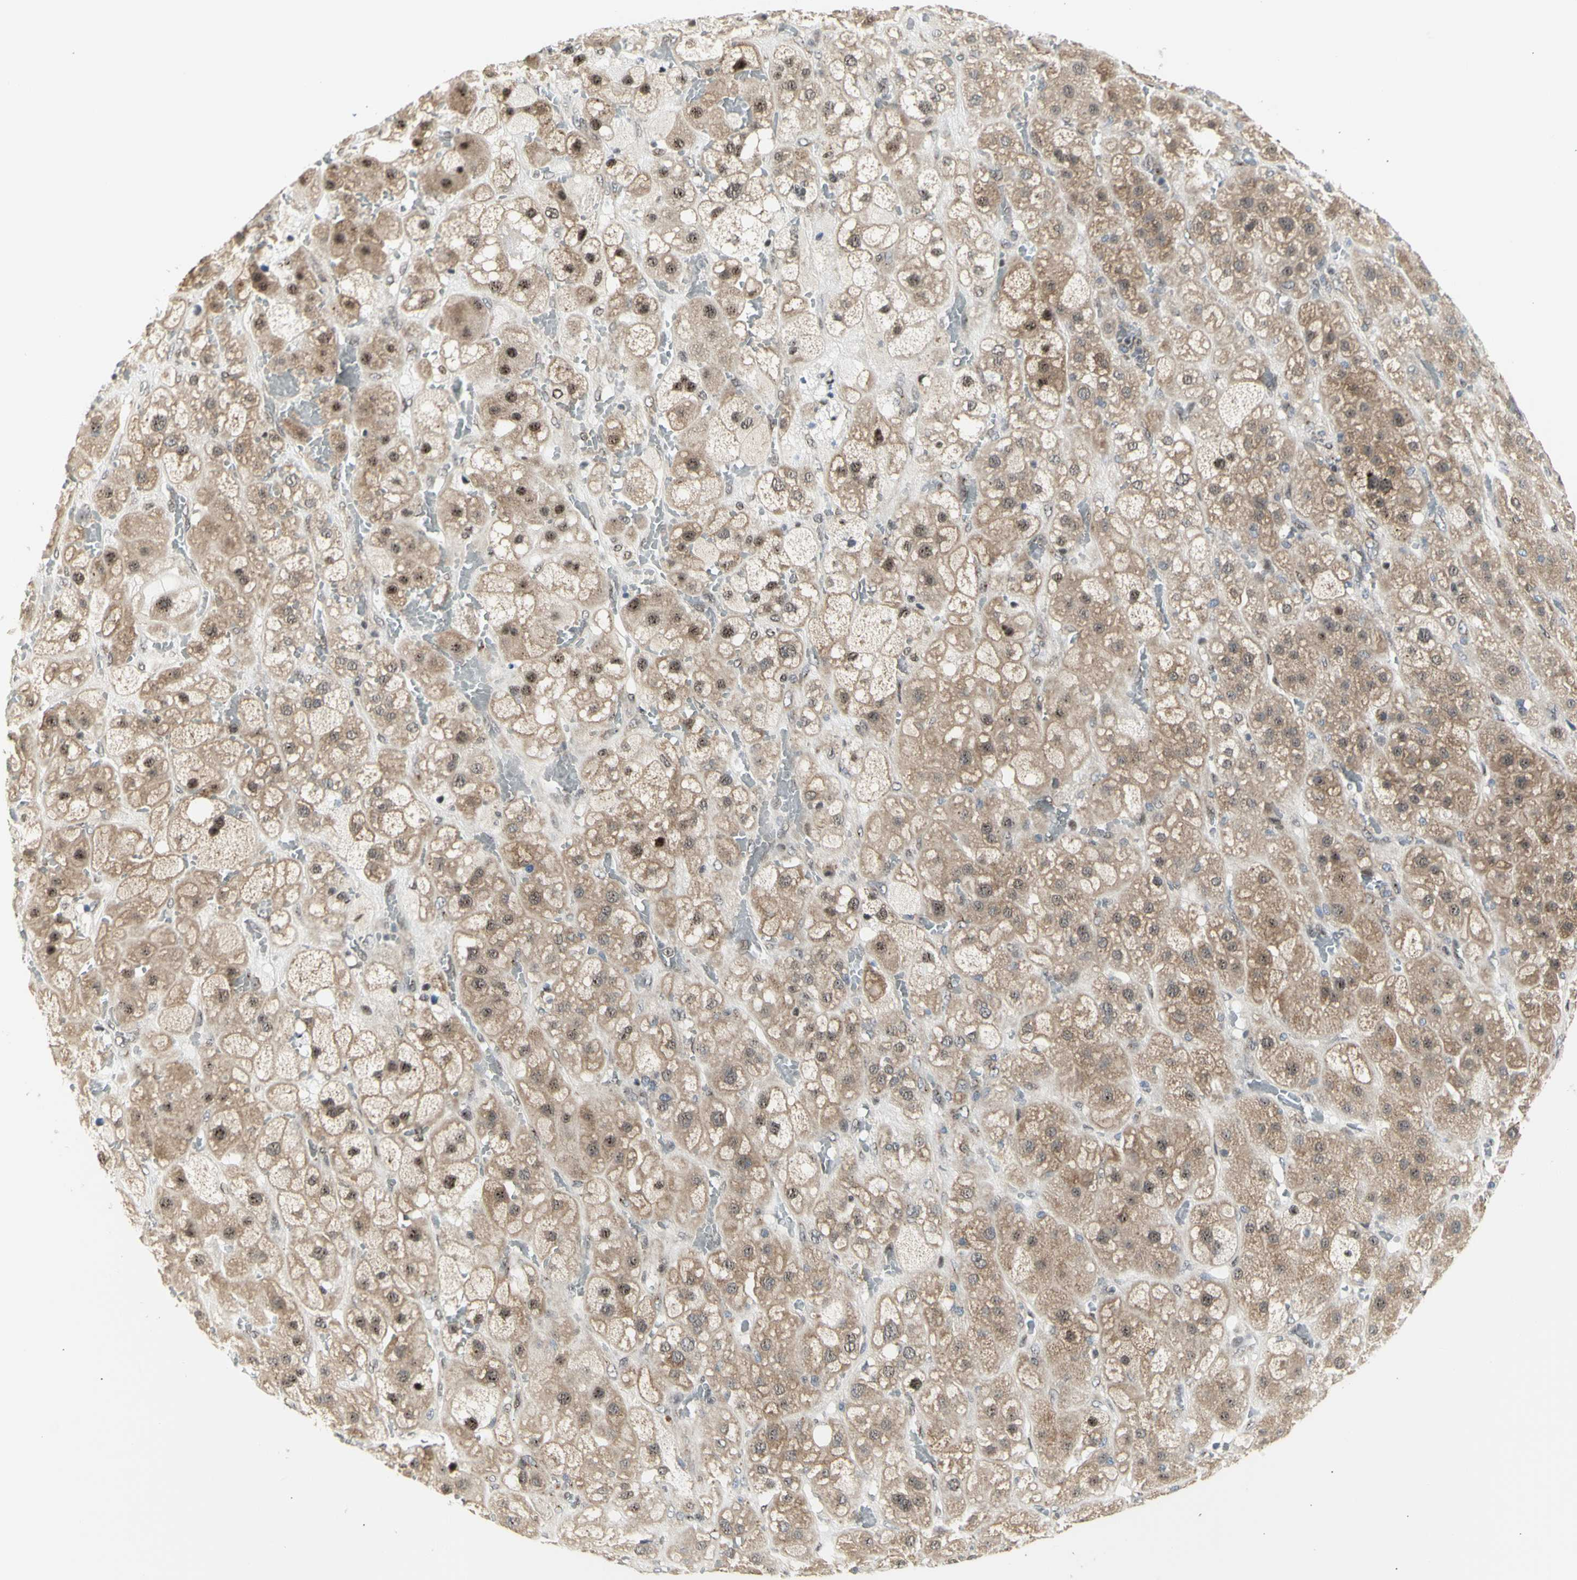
{"staining": {"intensity": "moderate", "quantity": ">75%", "location": "cytoplasmic/membranous,nuclear"}, "tissue": "adrenal gland", "cell_type": "Glandular cells", "image_type": "normal", "snomed": [{"axis": "morphology", "description": "Normal tissue, NOS"}, {"axis": "topography", "description": "Adrenal gland"}], "caption": "Human adrenal gland stained with a protein marker displays moderate staining in glandular cells.", "gene": "DHRS7B", "patient": {"sex": "female", "age": 47}}